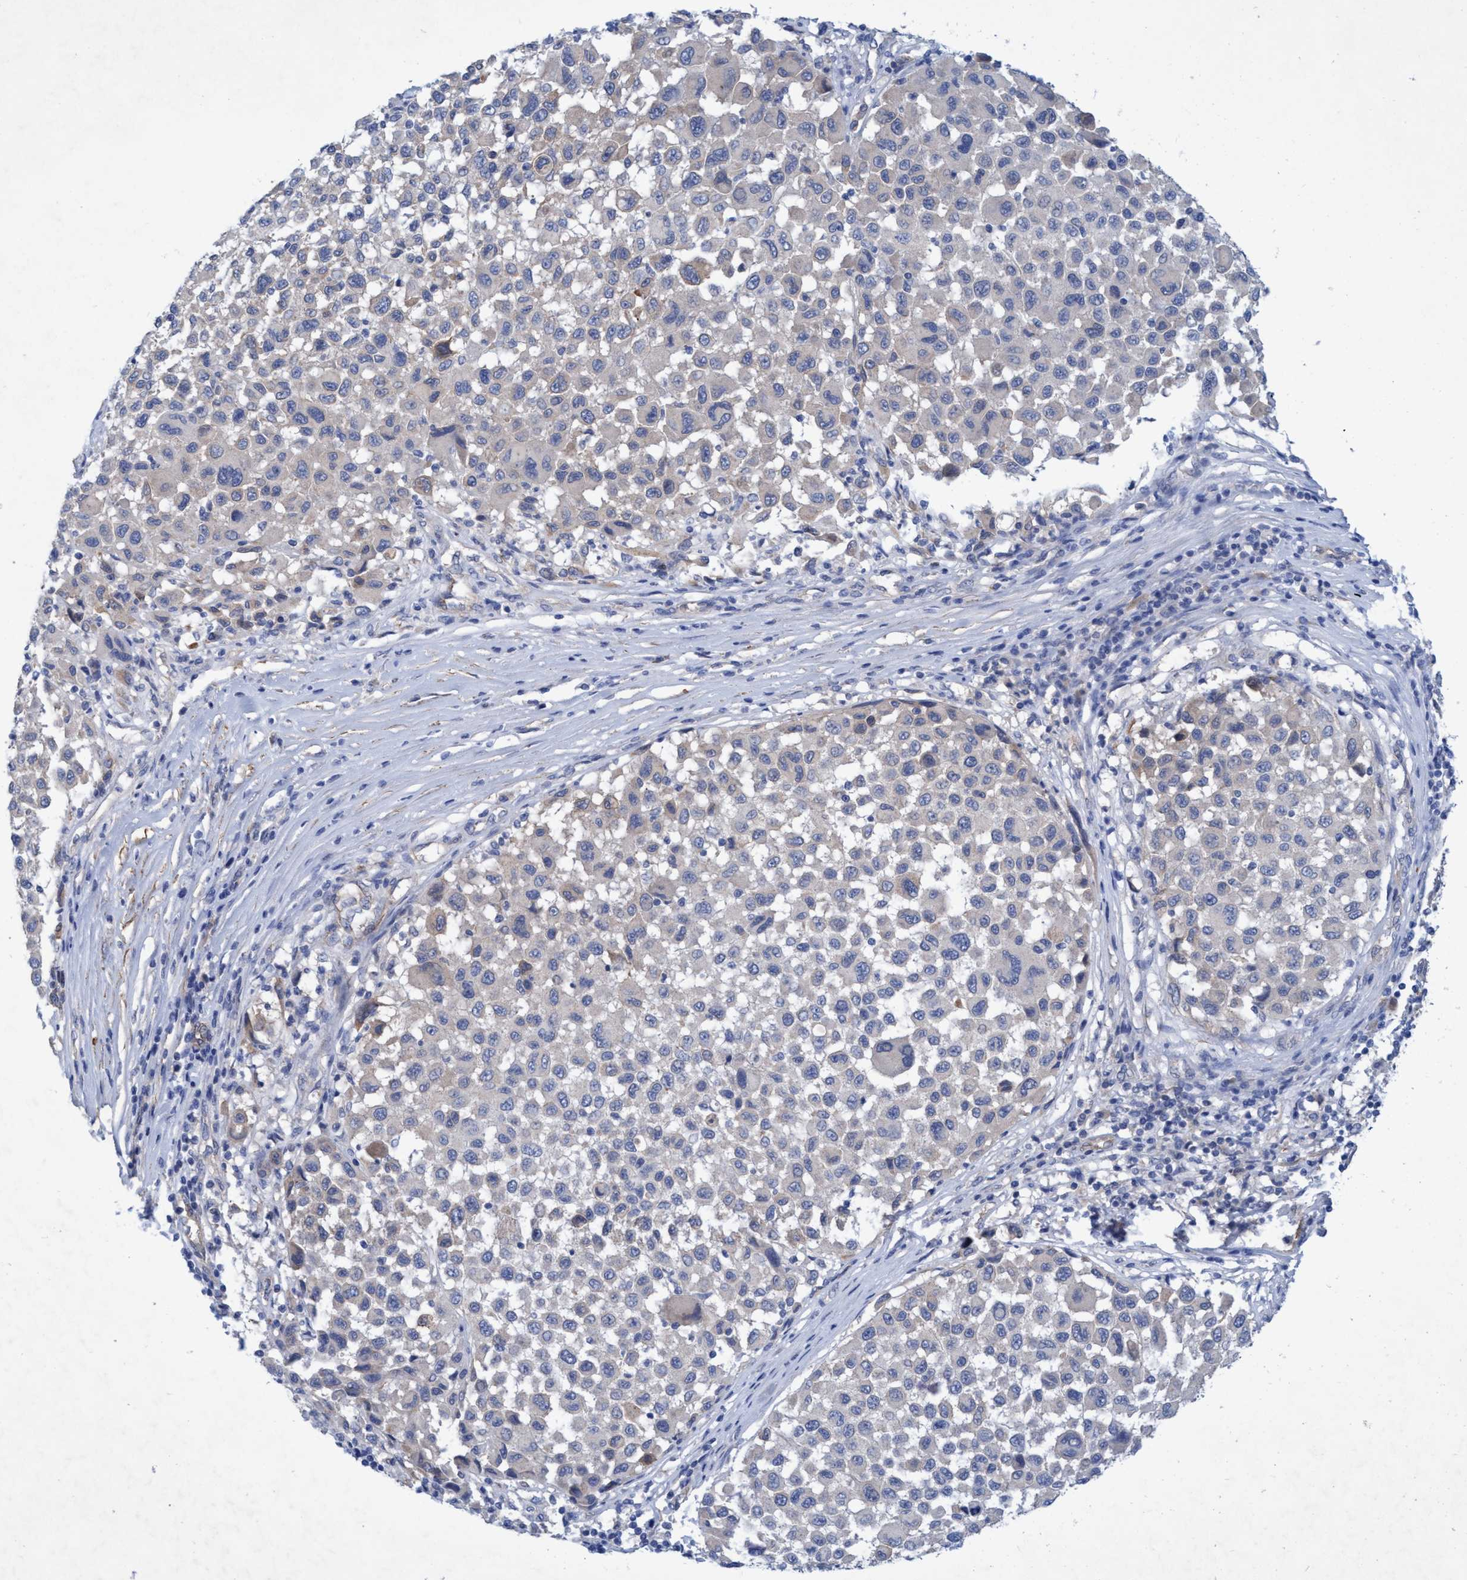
{"staining": {"intensity": "negative", "quantity": "none", "location": "none"}, "tissue": "melanoma", "cell_type": "Tumor cells", "image_type": "cancer", "snomed": [{"axis": "morphology", "description": "Malignant melanoma, Metastatic site"}, {"axis": "topography", "description": "Lymph node"}], "caption": "This is an immunohistochemistry image of melanoma. There is no expression in tumor cells.", "gene": "GULP1", "patient": {"sex": "male", "age": 61}}